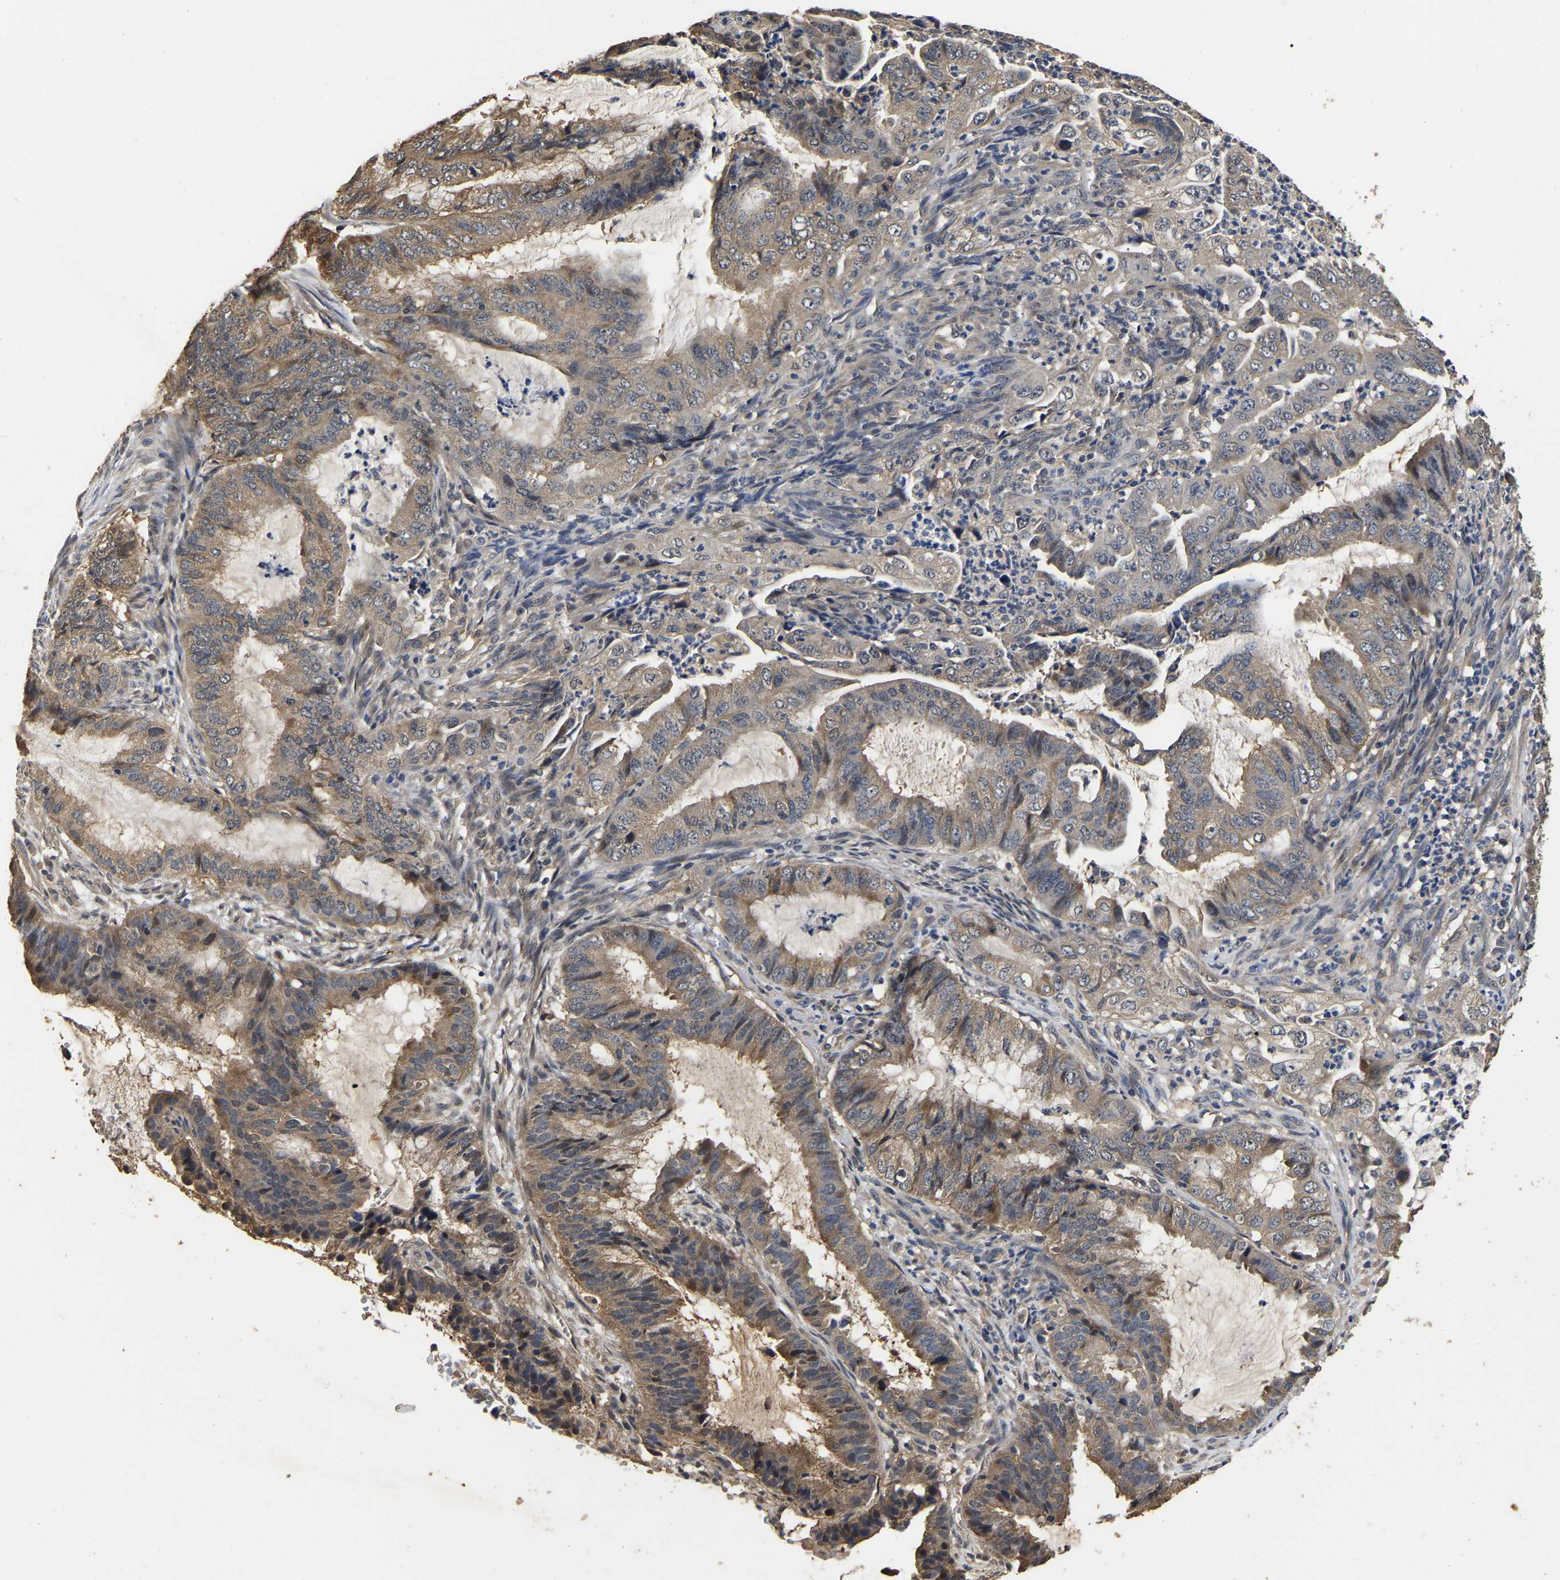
{"staining": {"intensity": "moderate", "quantity": ">75%", "location": "cytoplasmic/membranous"}, "tissue": "endometrial cancer", "cell_type": "Tumor cells", "image_type": "cancer", "snomed": [{"axis": "morphology", "description": "Adenocarcinoma, NOS"}, {"axis": "topography", "description": "Endometrium"}], "caption": "Adenocarcinoma (endometrial) tissue displays moderate cytoplasmic/membranous expression in about >75% of tumor cells, visualized by immunohistochemistry.", "gene": "STK32C", "patient": {"sex": "female", "age": 51}}